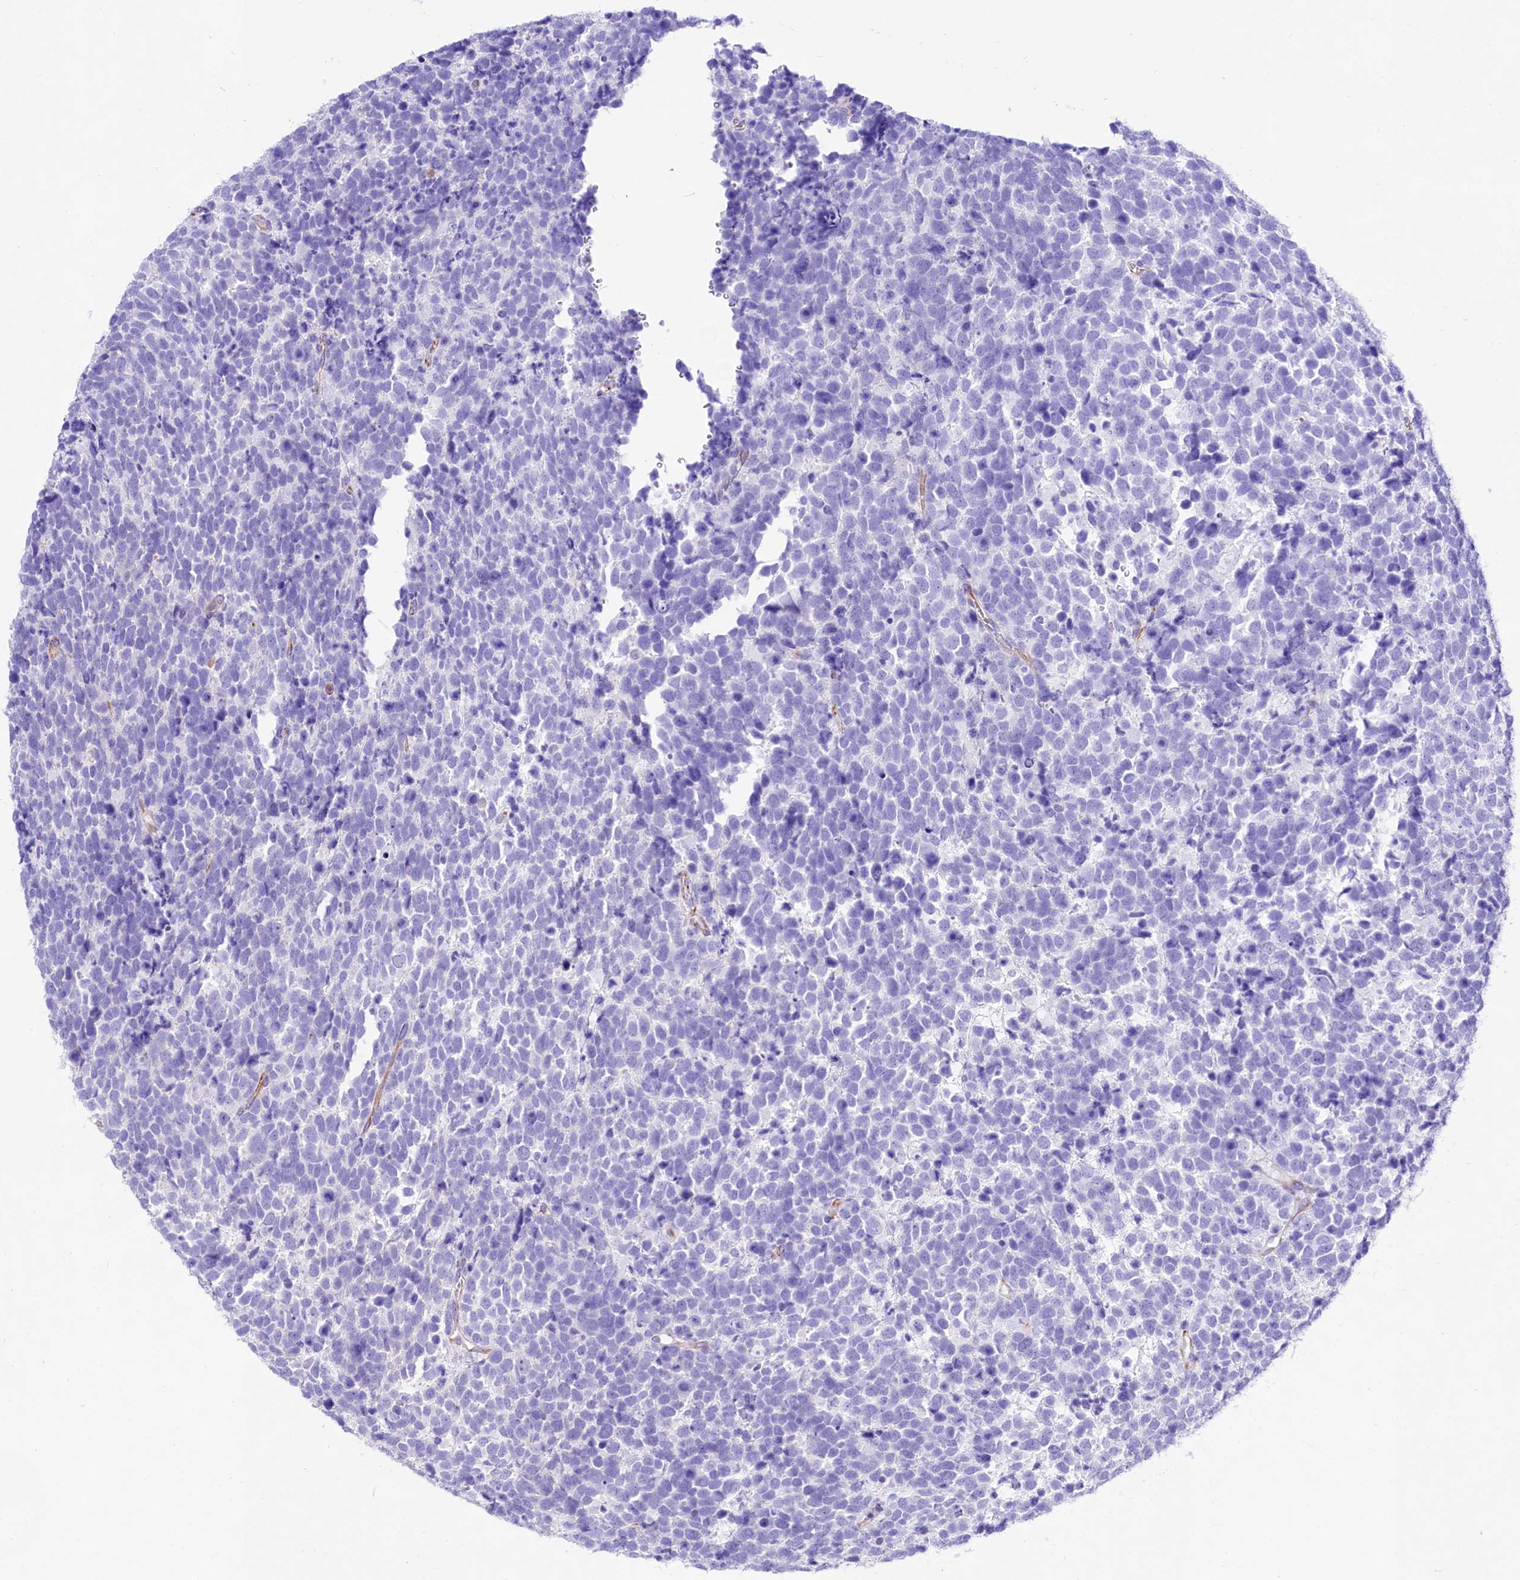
{"staining": {"intensity": "negative", "quantity": "none", "location": "none"}, "tissue": "urothelial cancer", "cell_type": "Tumor cells", "image_type": "cancer", "snomed": [{"axis": "morphology", "description": "Urothelial carcinoma, High grade"}, {"axis": "topography", "description": "Urinary bladder"}], "caption": "DAB (3,3'-diaminobenzidine) immunohistochemical staining of human urothelial cancer exhibits no significant positivity in tumor cells.", "gene": "CD99", "patient": {"sex": "female", "age": 82}}